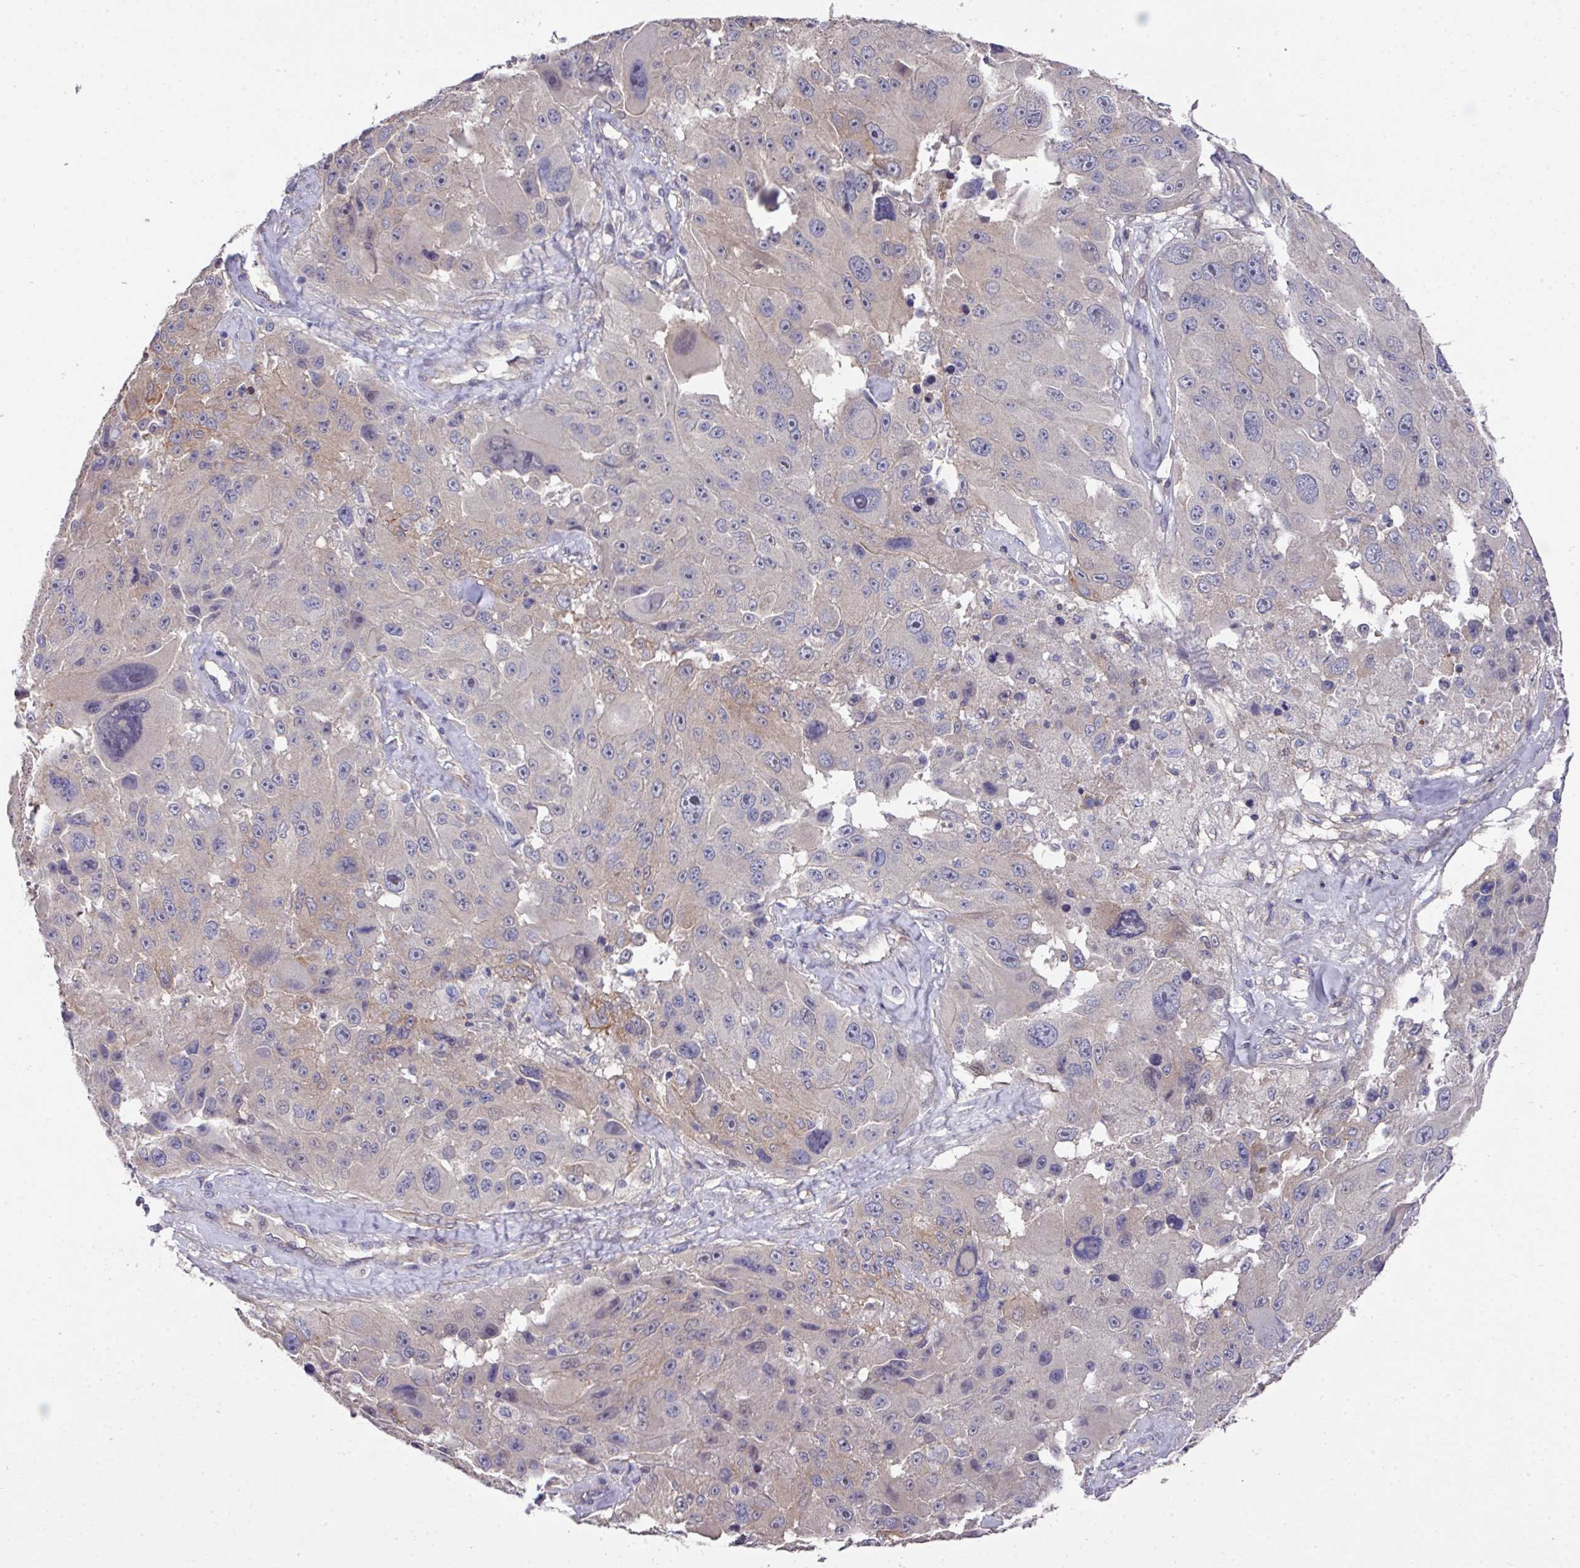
{"staining": {"intensity": "weak", "quantity": "<25%", "location": "cytoplasmic/membranous"}, "tissue": "melanoma", "cell_type": "Tumor cells", "image_type": "cancer", "snomed": [{"axis": "morphology", "description": "Malignant melanoma, Metastatic site"}, {"axis": "topography", "description": "Lymph node"}], "caption": "Immunohistochemistry (IHC) of melanoma demonstrates no positivity in tumor cells.", "gene": "PRR5", "patient": {"sex": "male", "age": 62}}